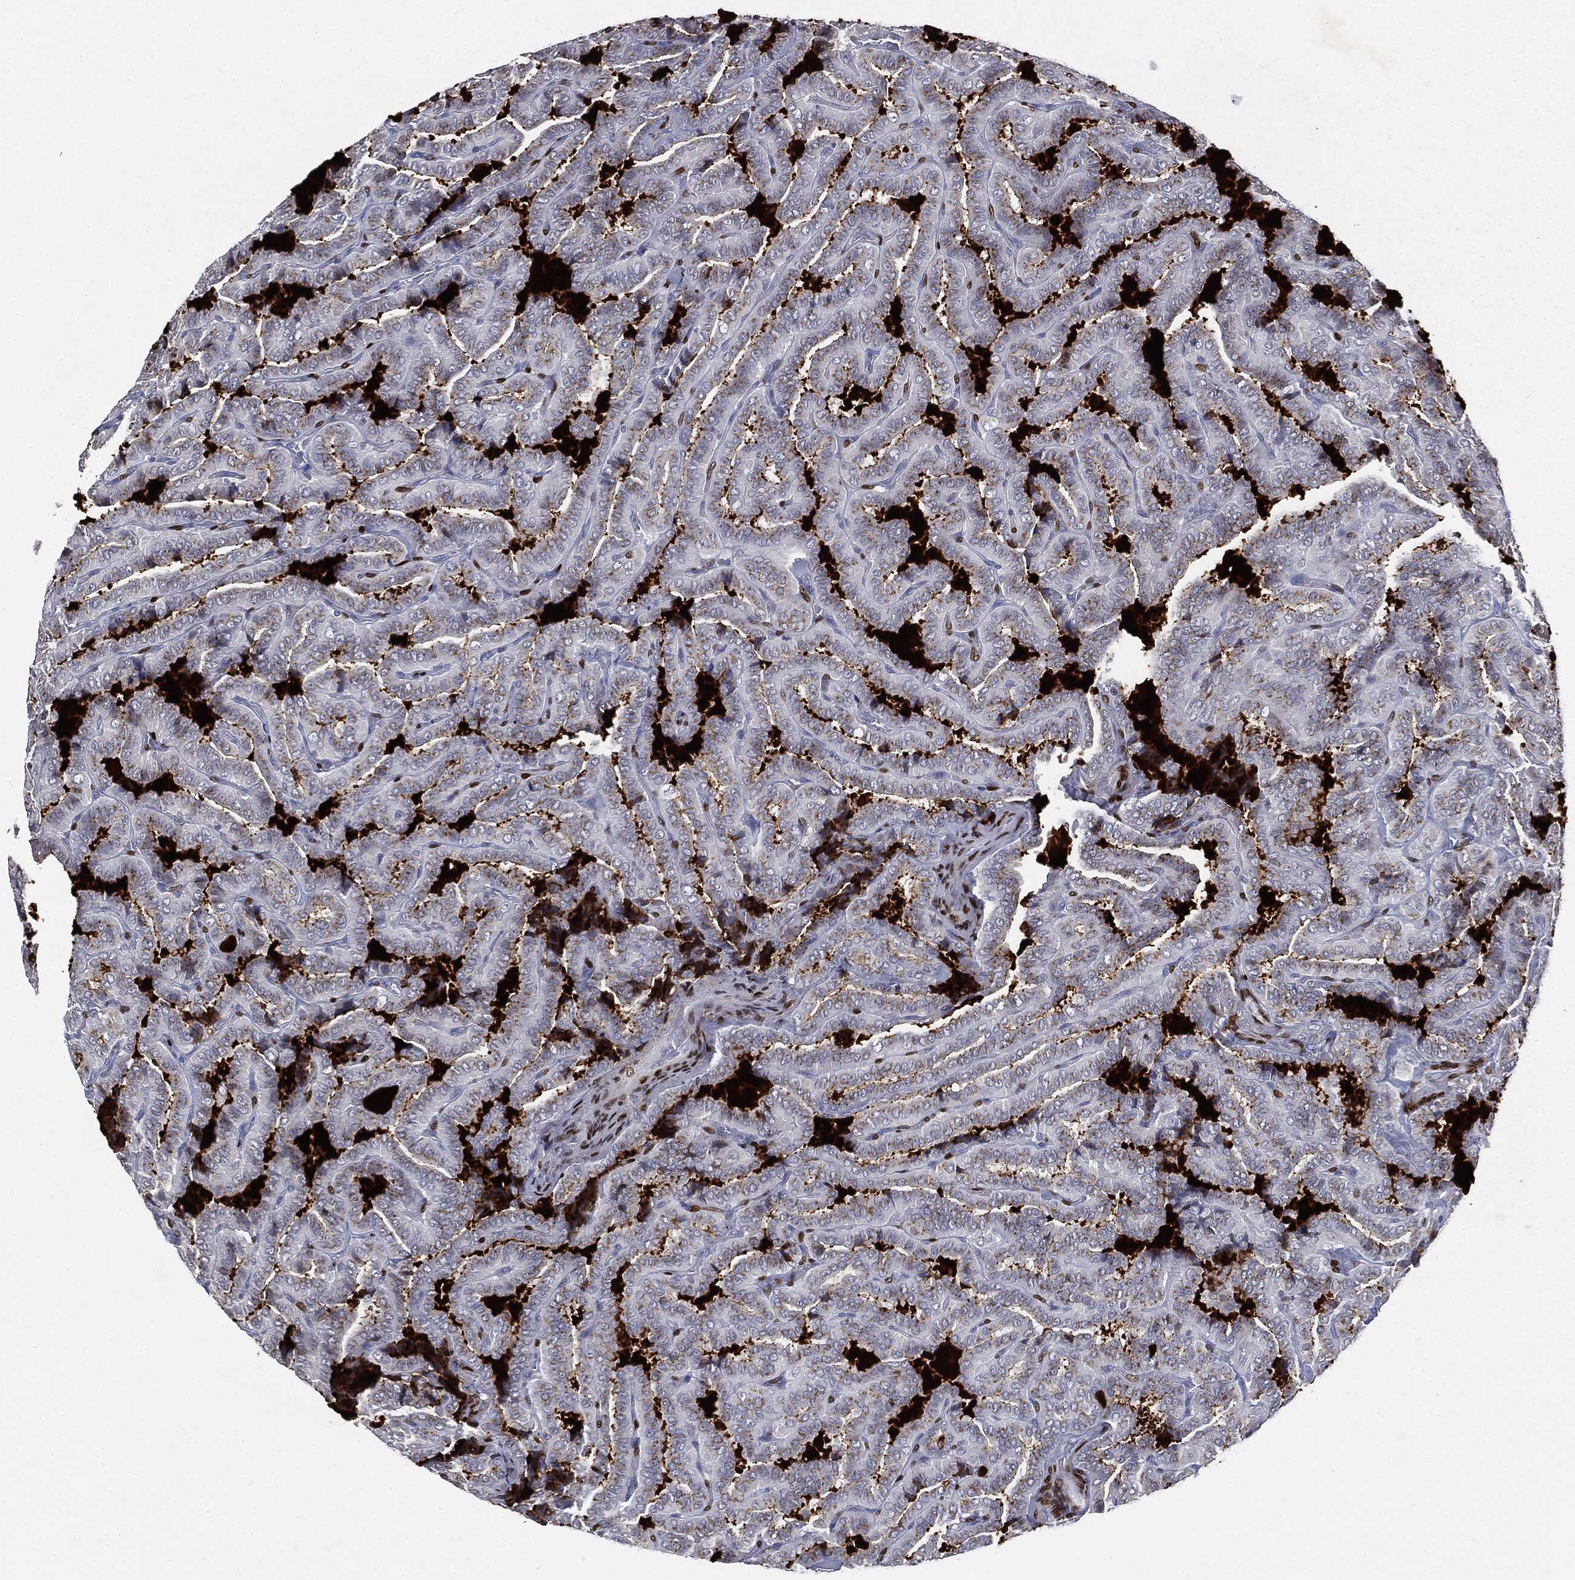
{"staining": {"intensity": "weak", "quantity": "25%-75%", "location": "cytoplasmic/membranous"}, "tissue": "thyroid cancer", "cell_type": "Tumor cells", "image_type": "cancer", "snomed": [{"axis": "morphology", "description": "Papillary adenocarcinoma, NOS"}, {"axis": "topography", "description": "Thyroid gland"}], "caption": "A photomicrograph of thyroid papillary adenocarcinoma stained for a protein reveals weak cytoplasmic/membranous brown staining in tumor cells.", "gene": "CASD1", "patient": {"sex": "female", "age": 39}}